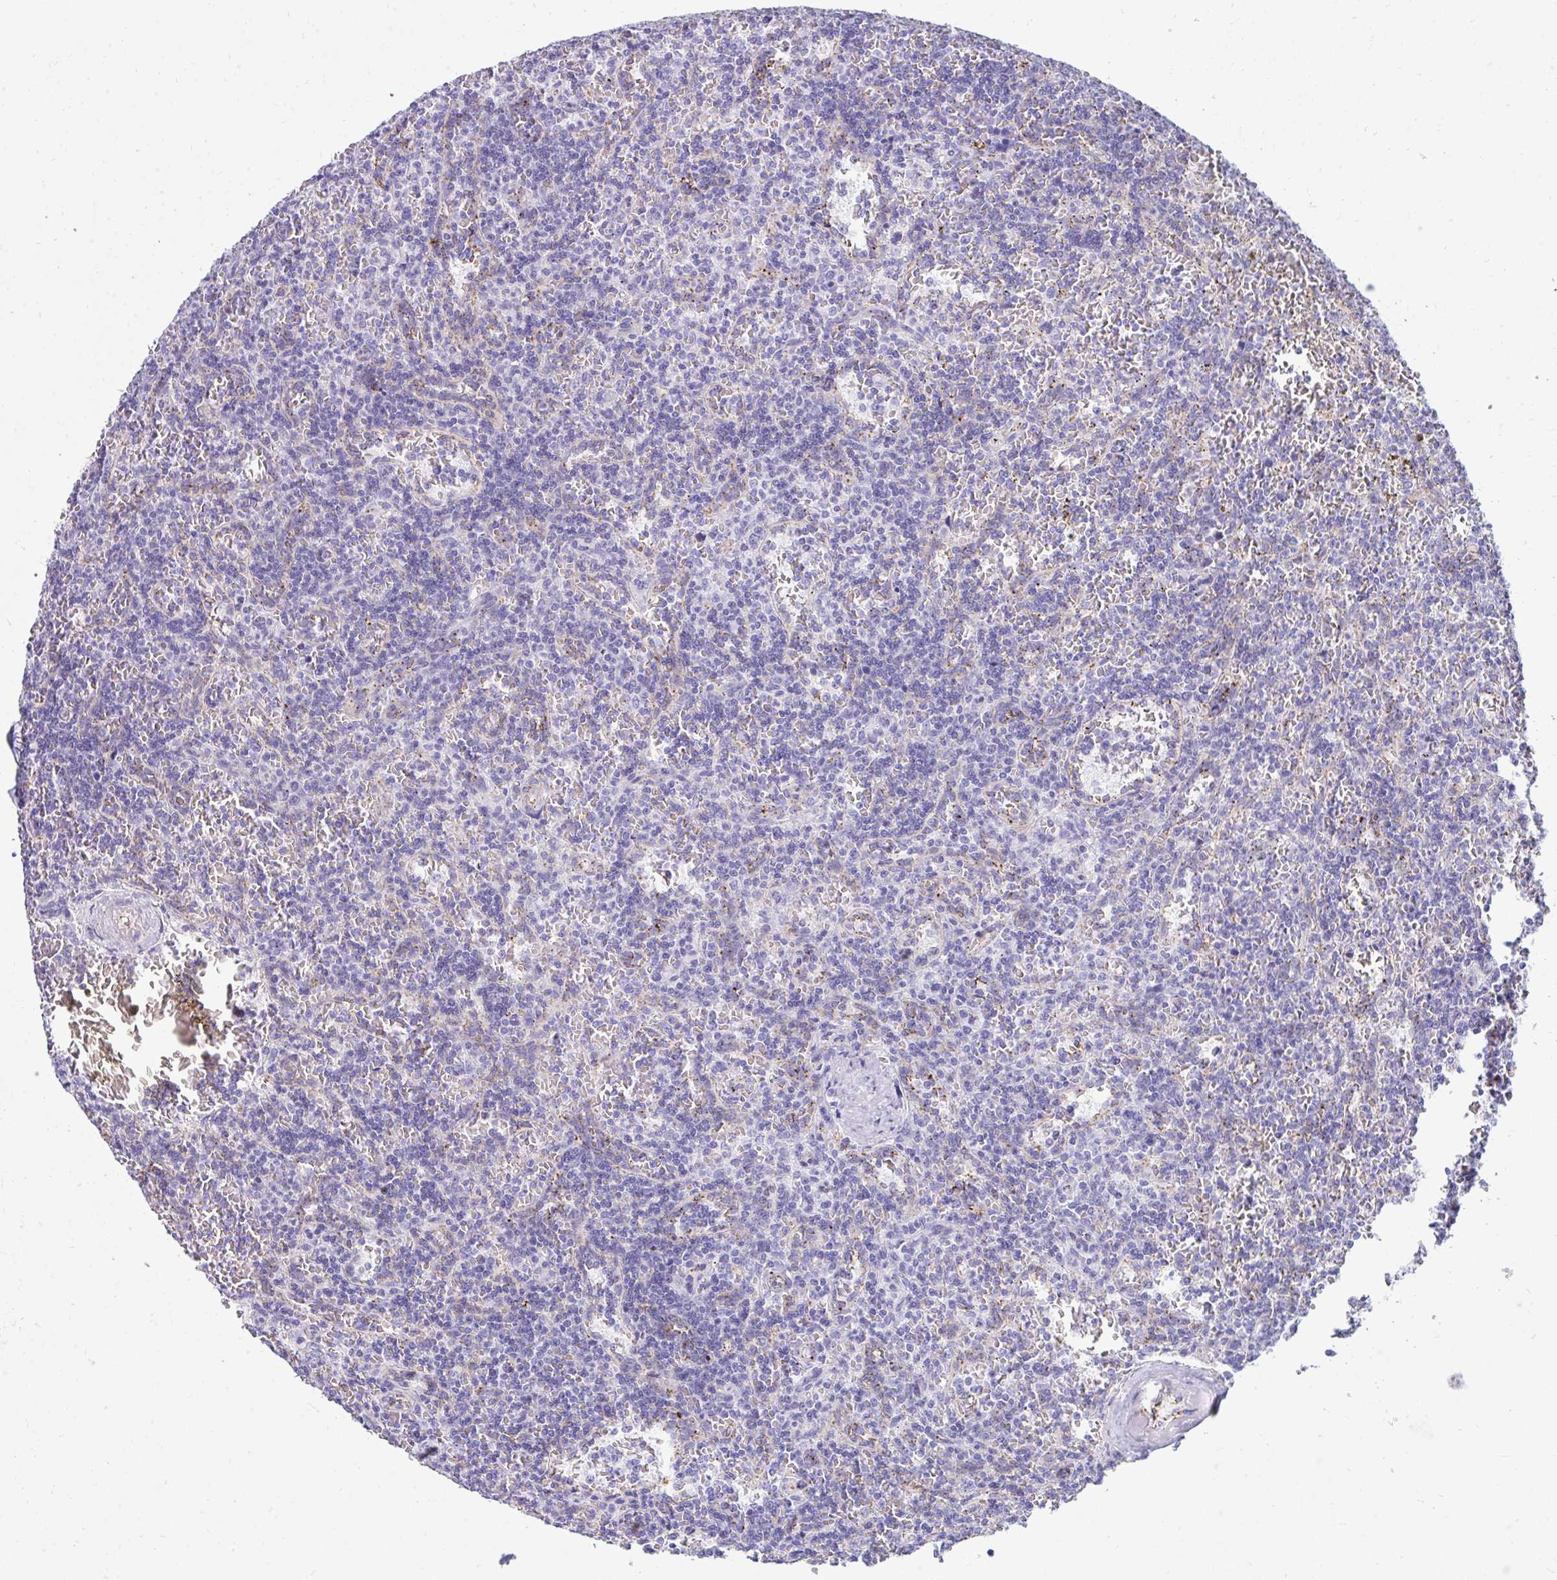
{"staining": {"intensity": "negative", "quantity": "none", "location": "none"}, "tissue": "lymphoma", "cell_type": "Tumor cells", "image_type": "cancer", "snomed": [{"axis": "morphology", "description": "Malignant lymphoma, non-Hodgkin's type, Low grade"}, {"axis": "topography", "description": "Spleen"}], "caption": "Immunohistochemical staining of human low-grade malignant lymphoma, non-Hodgkin's type exhibits no significant expression in tumor cells.", "gene": "UBL3", "patient": {"sex": "male", "age": 73}}